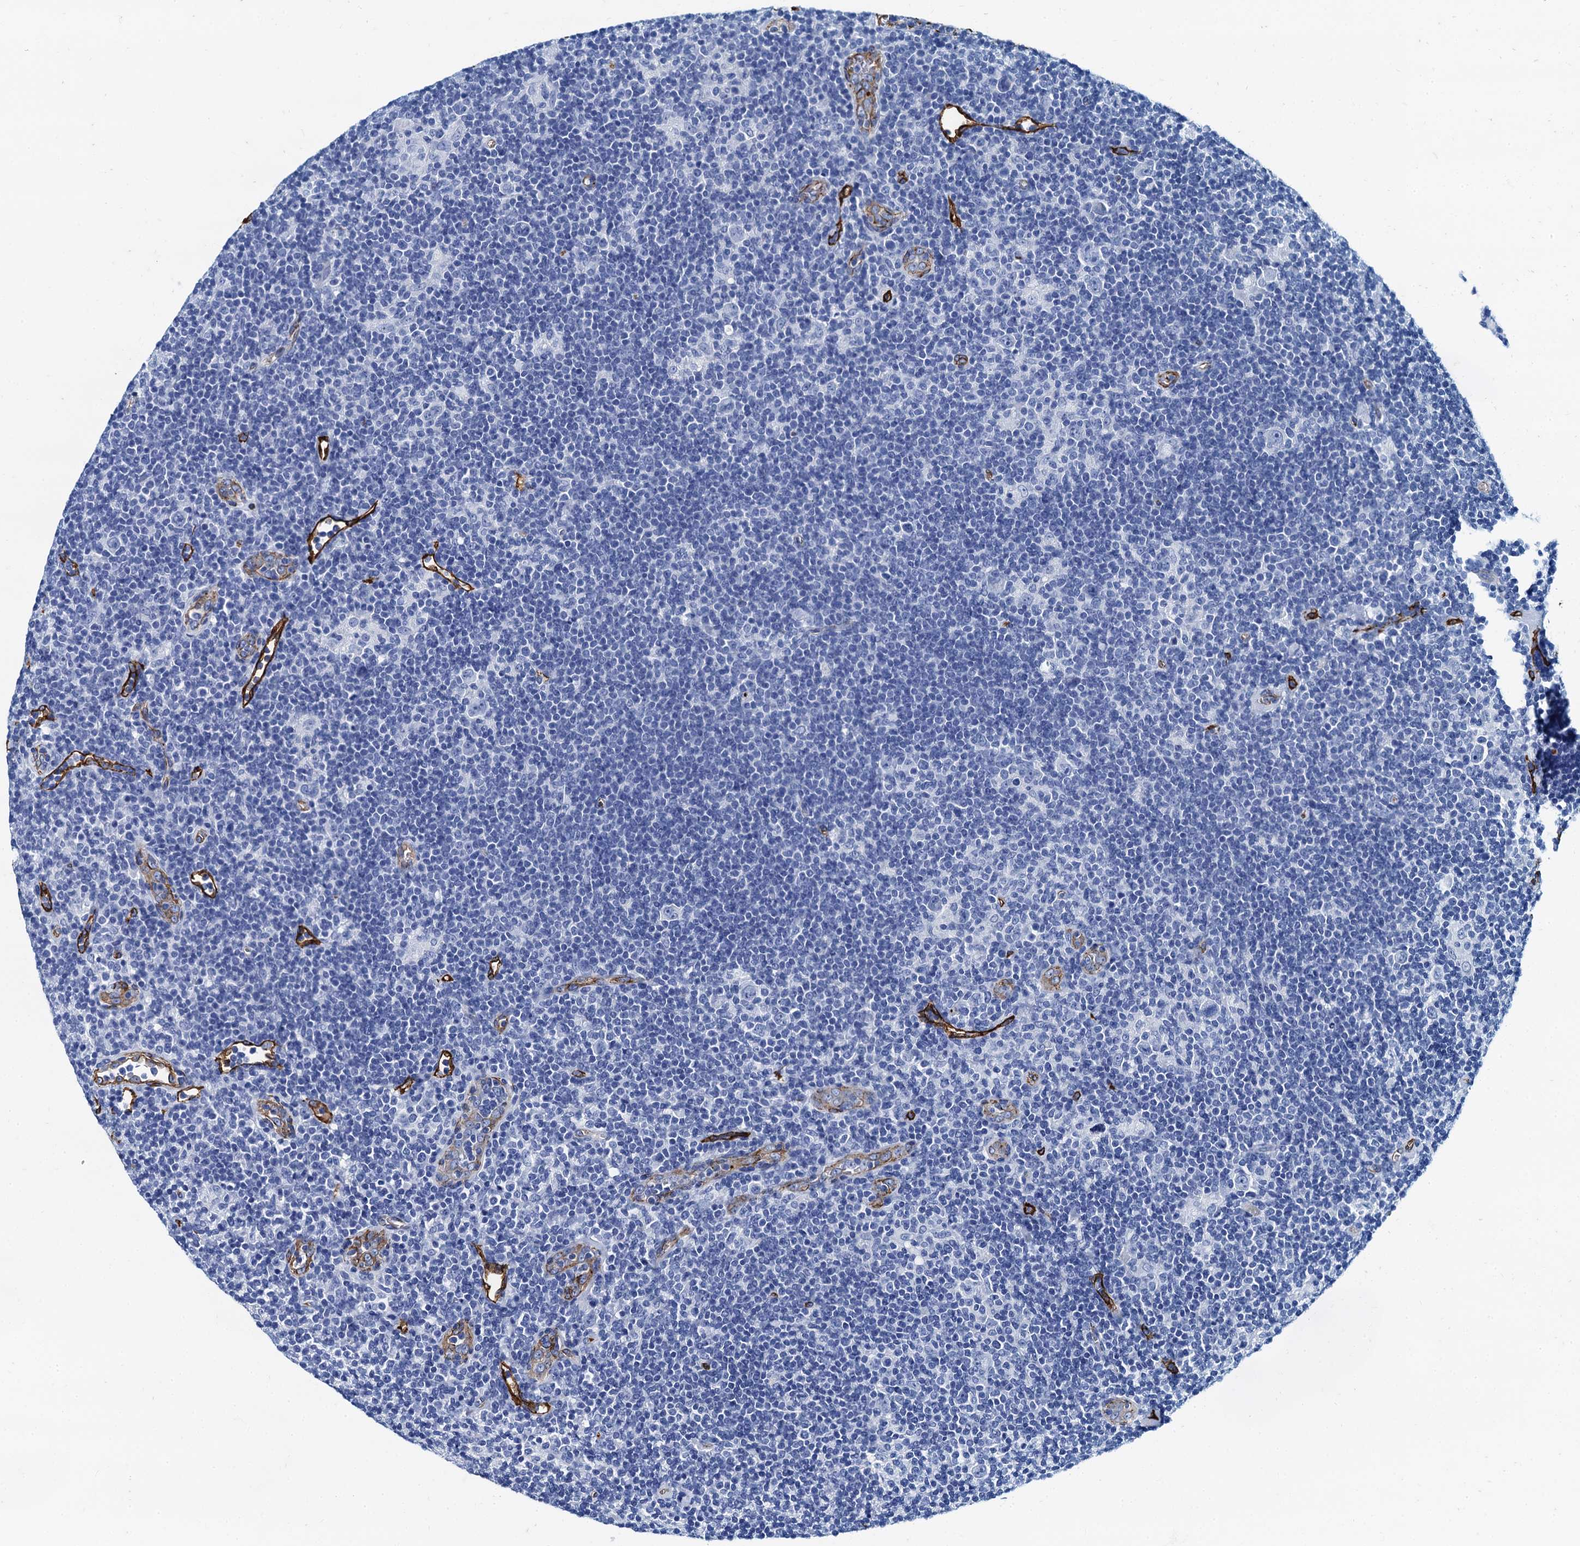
{"staining": {"intensity": "negative", "quantity": "none", "location": "none"}, "tissue": "lymphoma", "cell_type": "Tumor cells", "image_type": "cancer", "snomed": [{"axis": "morphology", "description": "Hodgkin's disease, NOS"}, {"axis": "topography", "description": "Lymph node"}], "caption": "Photomicrograph shows no significant protein staining in tumor cells of lymphoma.", "gene": "CAVIN2", "patient": {"sex": "female", "age": 57}}